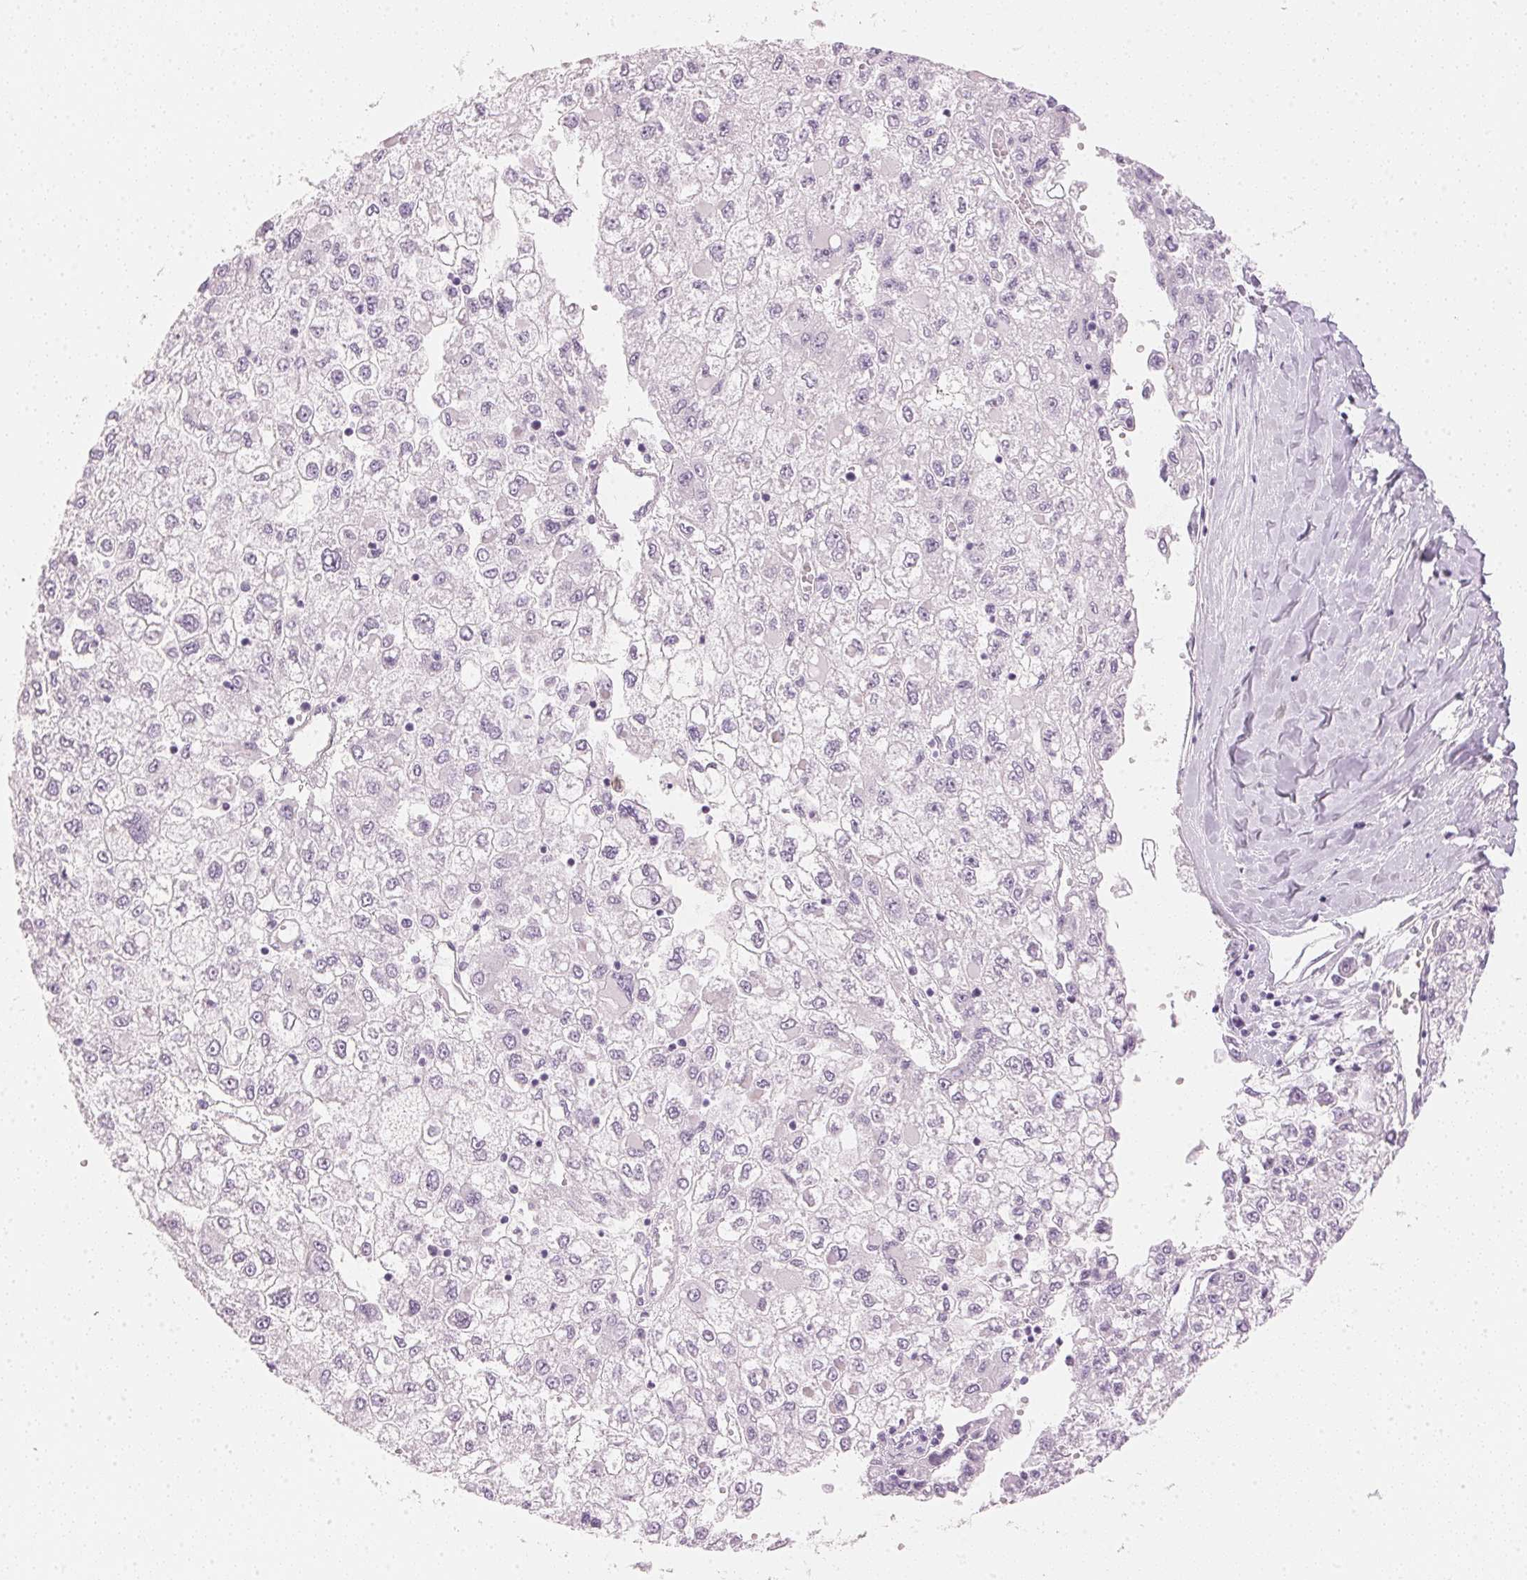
{"staining": {"intensity": "negative", "quantity": "none", "location": "none"}, "tissue": "liver cancer", "cell_type": "Tumor cells", "image_type": "cancer", "snomed": [{"axis": "morphology", "description": "Carcinoma, Hepatocellular, NOS"}, {"axis": "topography", "description": "Liver"}], "caption": "This is an immunohistochemistry (IHC) histopathology image of human liver cancer (hepatocellular carcinoma). There is no expression in tumor cells.", "gene": "IGFBP1", "patient": {"sex": "male", "age": 40}}